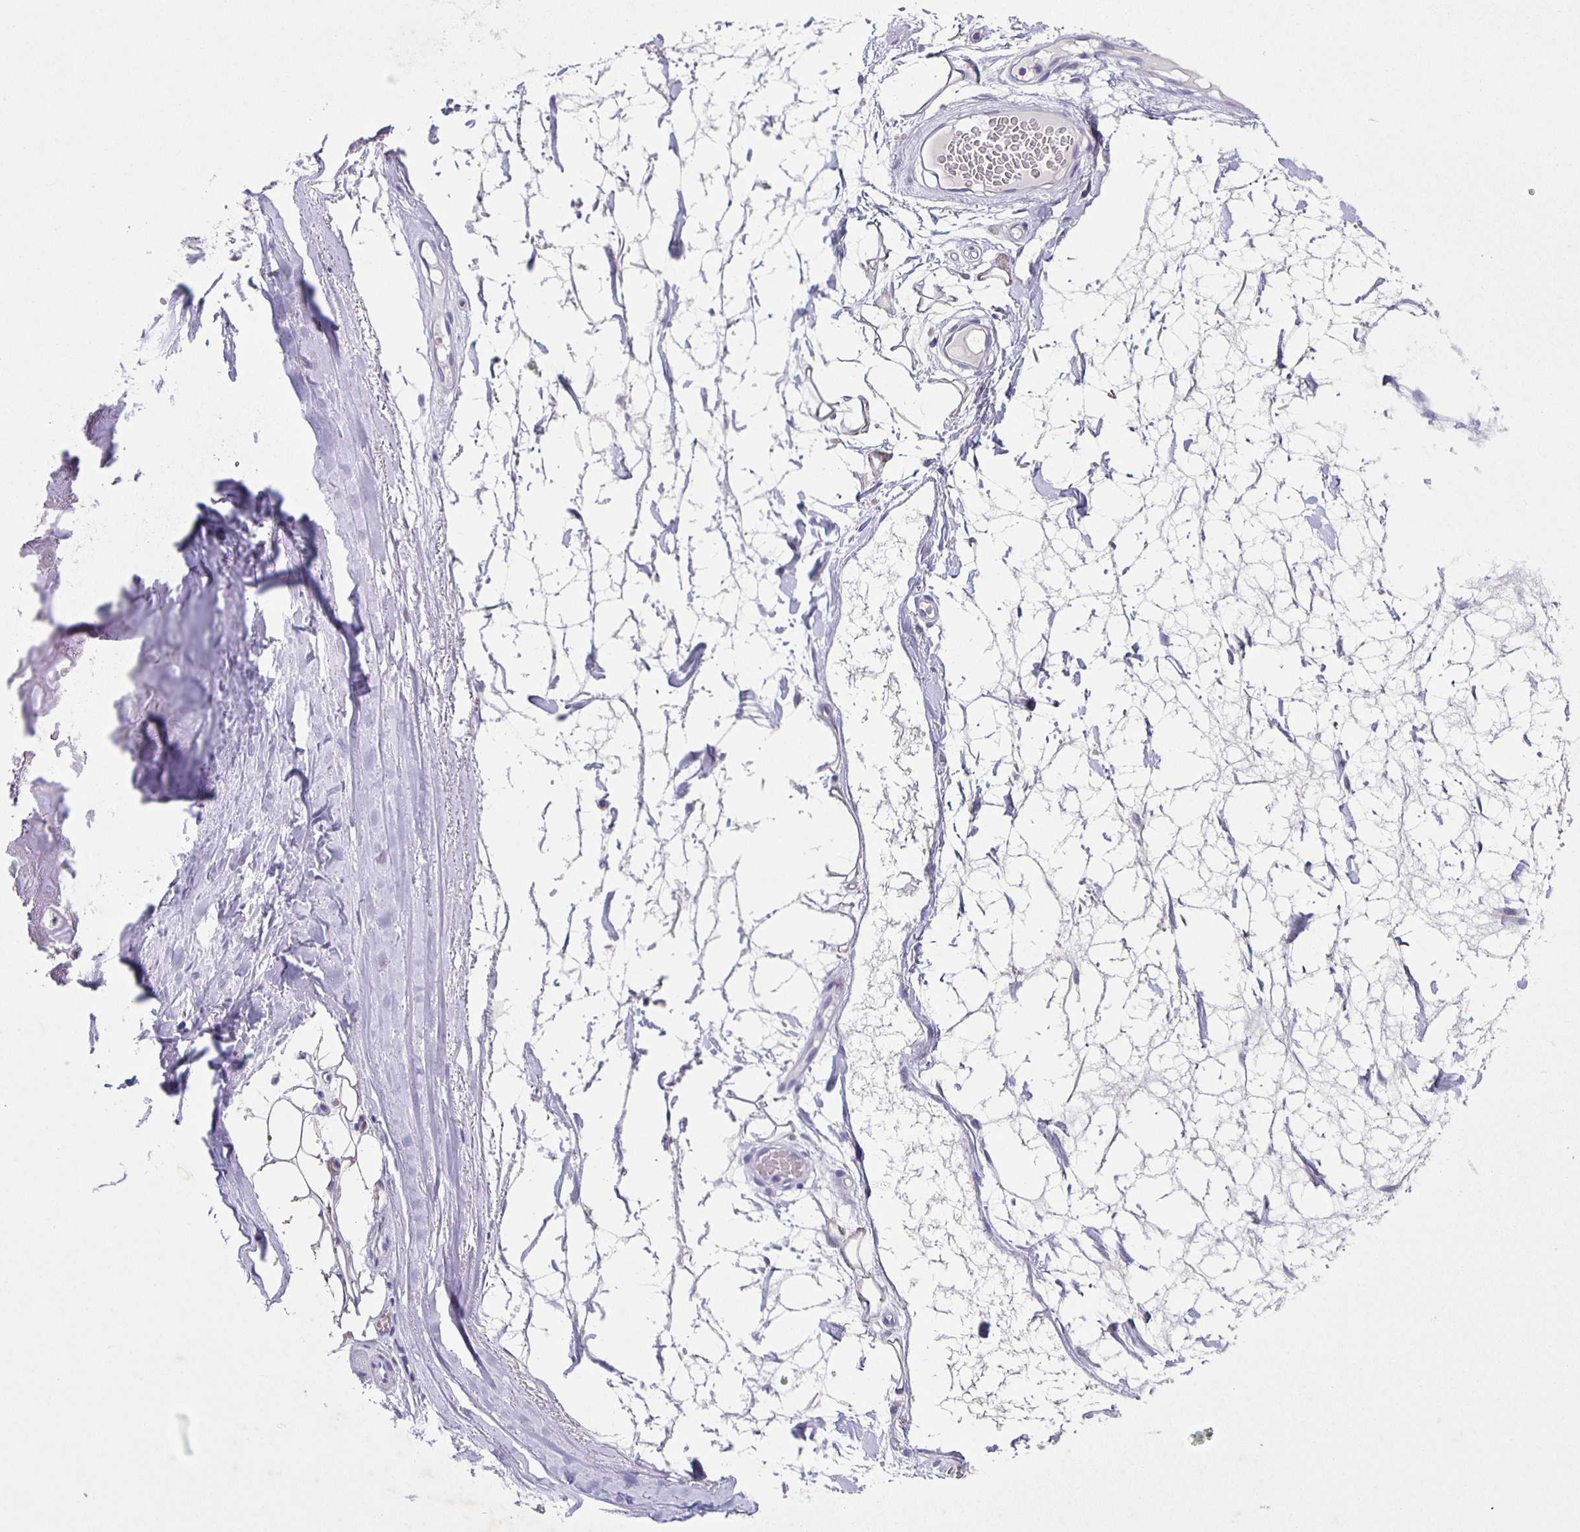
{"staining": {"intensity": "negative", "quantity": "none", "location": "none"}, "tissue": "adipose tissue", "cell_type": "Adipocytes", "image_type": "normal", "snomed": [{"axis": "morphology", "description": "Normal tissue, NOS"}, {"axis": "topography", "description": "Lymph node"}, {"axis": "topography", "description": "Cartilage tissue"}, {"axis": "topography", "description": "Nasopharynx"}], "caption": "IHC photomicrograph of normal adipose tissue: human adipose tissue stained with DAB (3,3'-diaminobenzidine) demonstrates no significant protein positivity in adipocytes. Brightfield microscopy of immunohistochemistry (IHC) stained with DAB (brown) and hematoxylin (blue), captured at high magnification.", "gene": "CARNS1", "patient": {"sex": "male", "age": 63}}